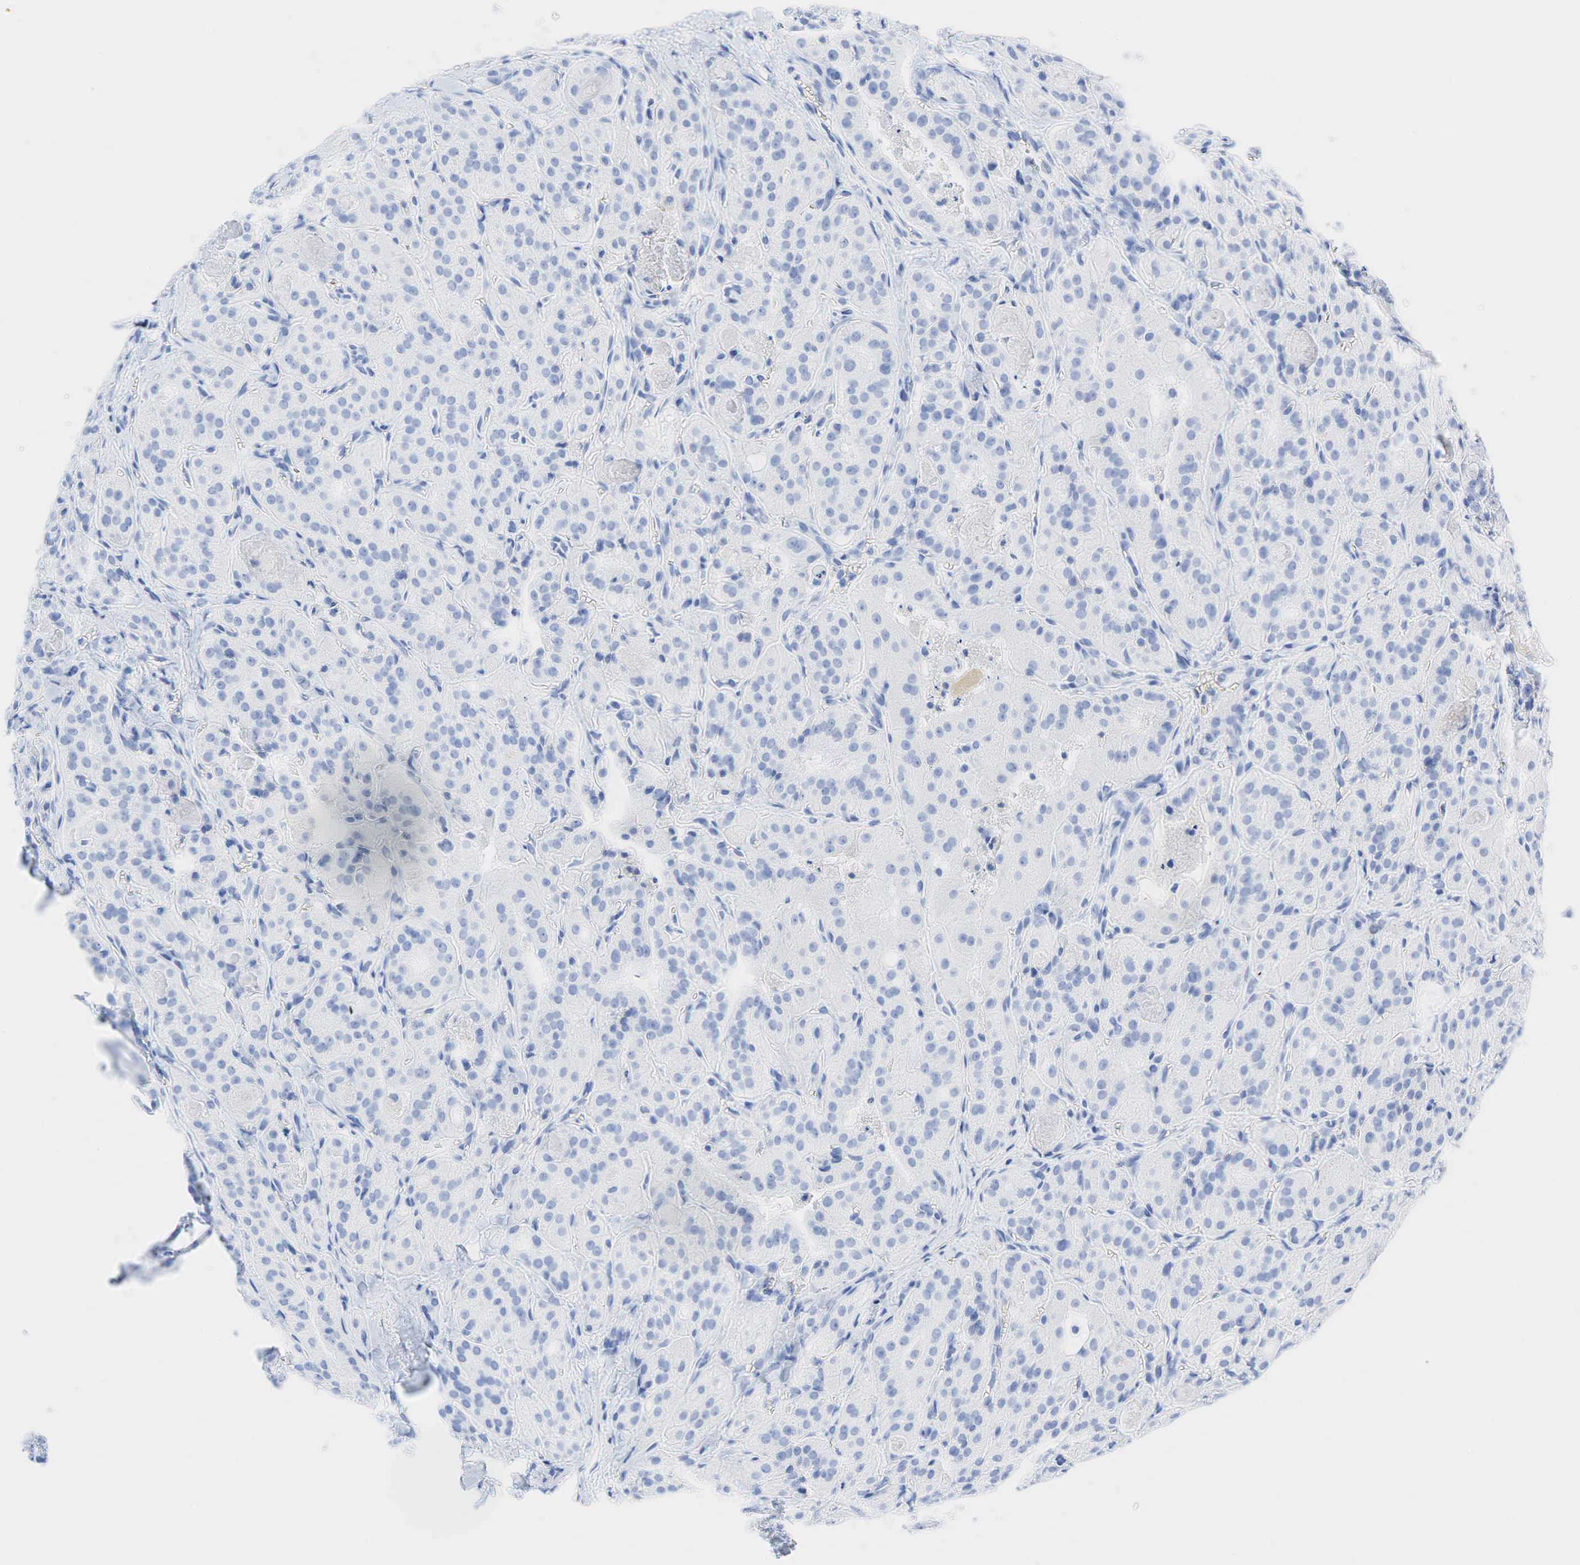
{"staining": {"intensity": "negative", "quantity": "none", "location": "none"}, "tissue": "thyroid cancer", "cell_type": "Tumor cells", "image_type": "cancer", "snomed": [{"axis": "morphology", "description": "Carcinoma, NOS"}, {"axis": "topography", "description": "Thyroid gland"}], "caption": "Immunohistochemistry (IHC) of human carcinoma (thyroid) demonstrates no positivity in tumor cells.", "gene": "INHA", "patient": {"sex": "male", "age": 76}}